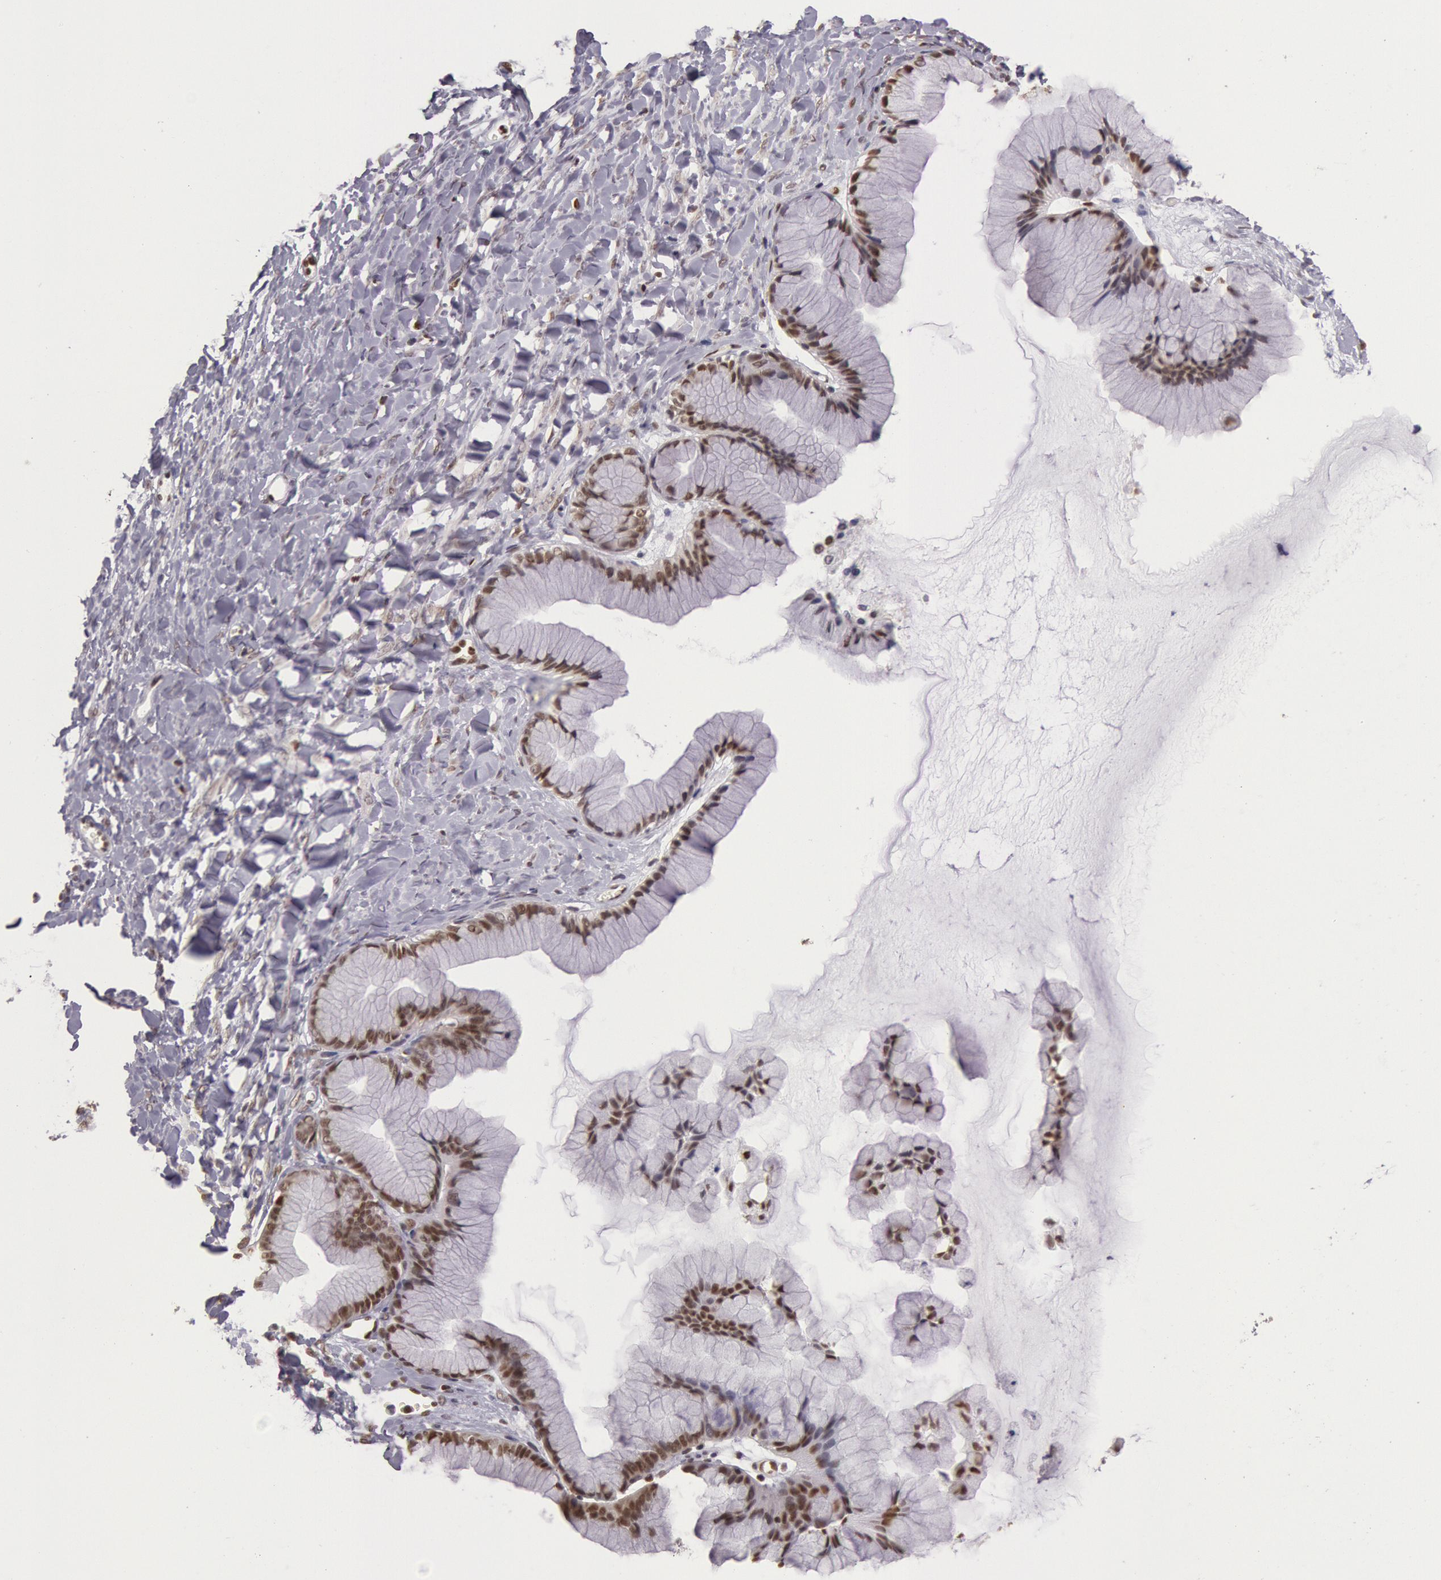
{"staining": {"intensity": "moderate", "quantity": ">75%", "location": "nuclear"}, "tissue": "ovarian cancer", "cell_type": "Tumor cells", "image_type": "cancer", "snomed": [{"axis": "morphology", "description": "Cystadenocarcinoma, mucinous, NOS"}, {"axis": "topography", "description": "Ovary"}], "caption": "A brown stain shows moderate nuclear staining of a protein in ovarian cancer tumor cells.", "gene": "ESS2", "patient": {"sex": "female", "age": 41}}